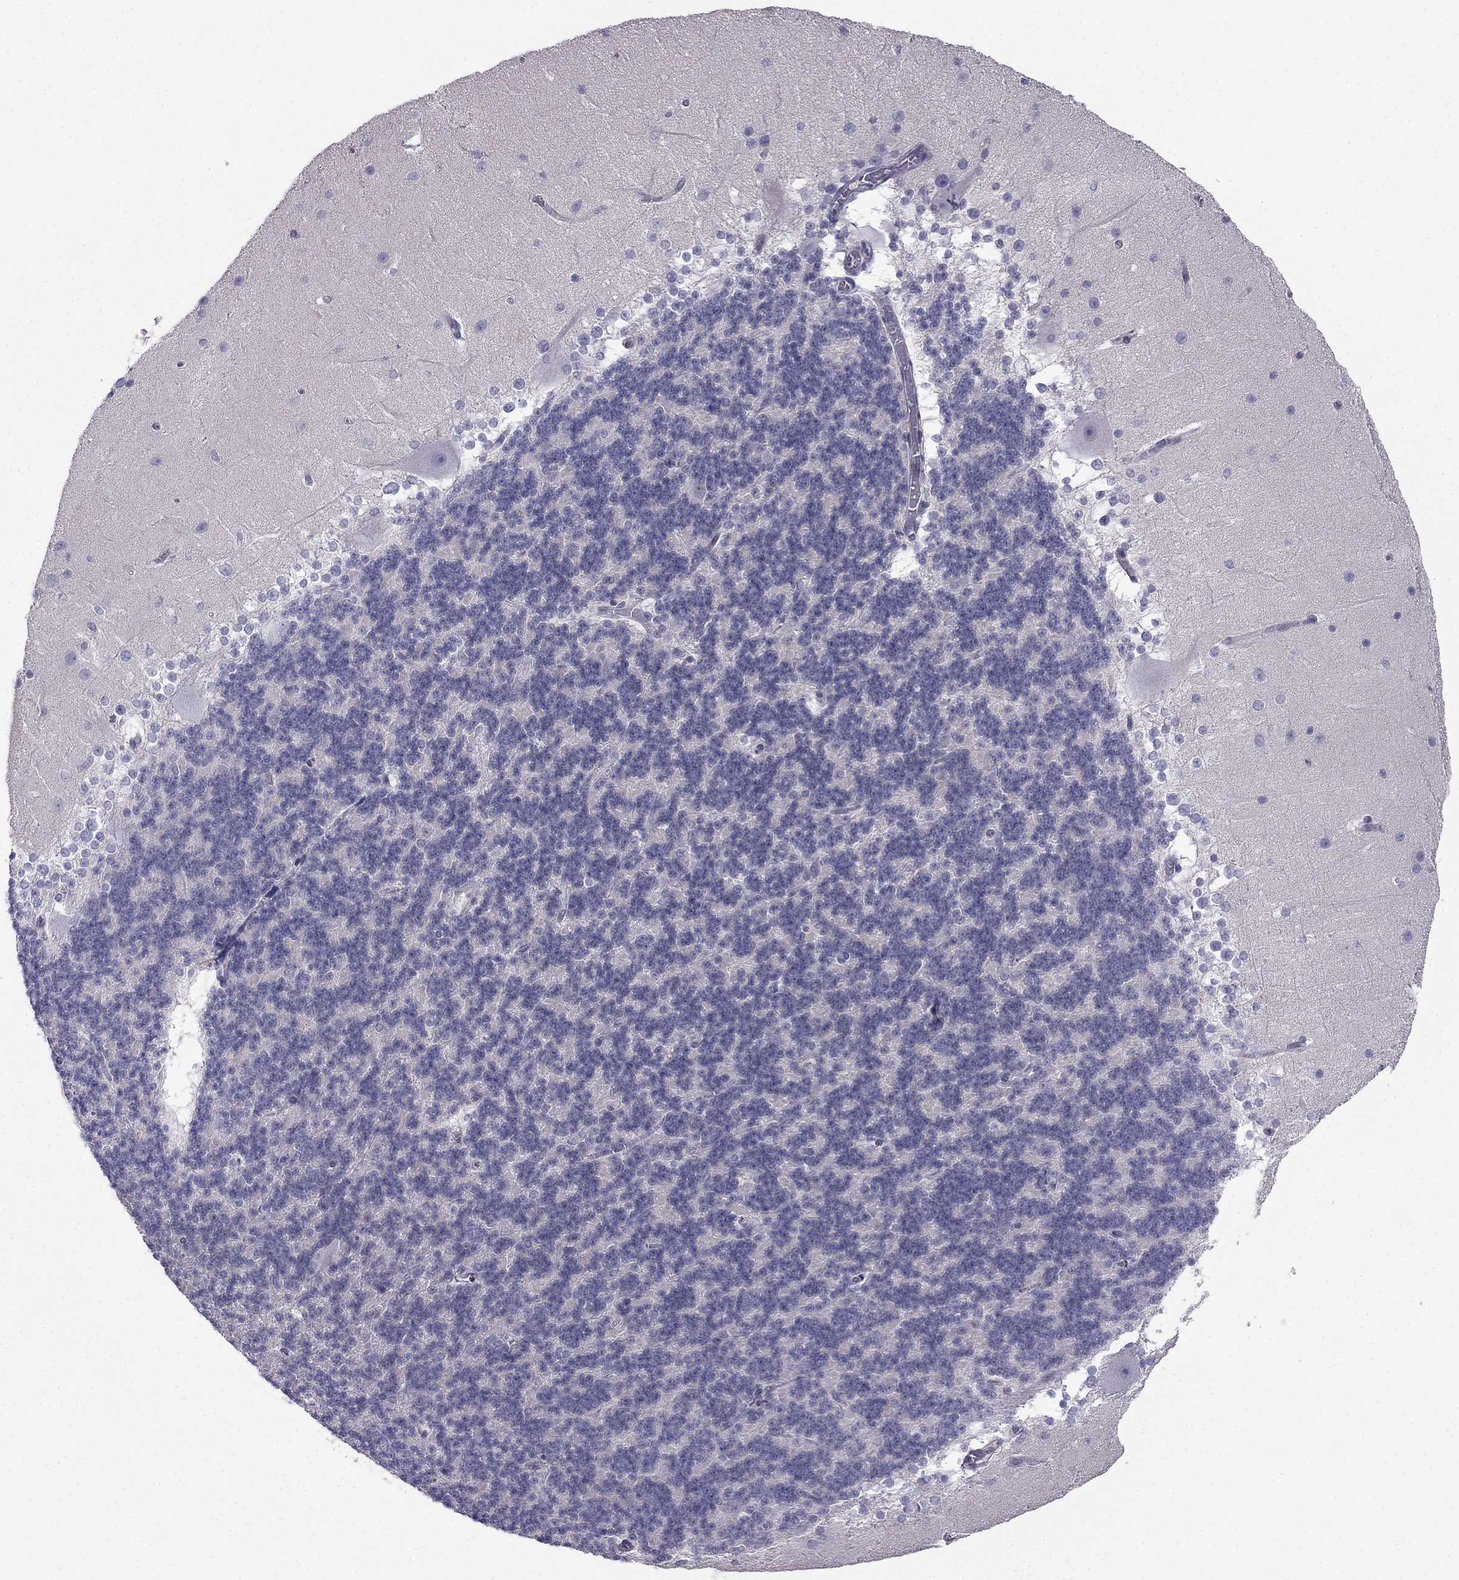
{"staining": {"intensity": "negative", "quantity": "none", "location": "none"}, "tissue": "cerebellum", "cell_type": "Cells in granular layer", "image_type": "normal", "snomed": [{"axis": "morphology", "description": "Normal tissue, NOS"}, {"axis": "topography", "description": "Cerebellum"}], "caption": "Human cerebellum stained for a protein using IHC displays no positivity in cells in granular layer.", "gene": "BAG5", "patient": {"sex": "female", "age": 19}}